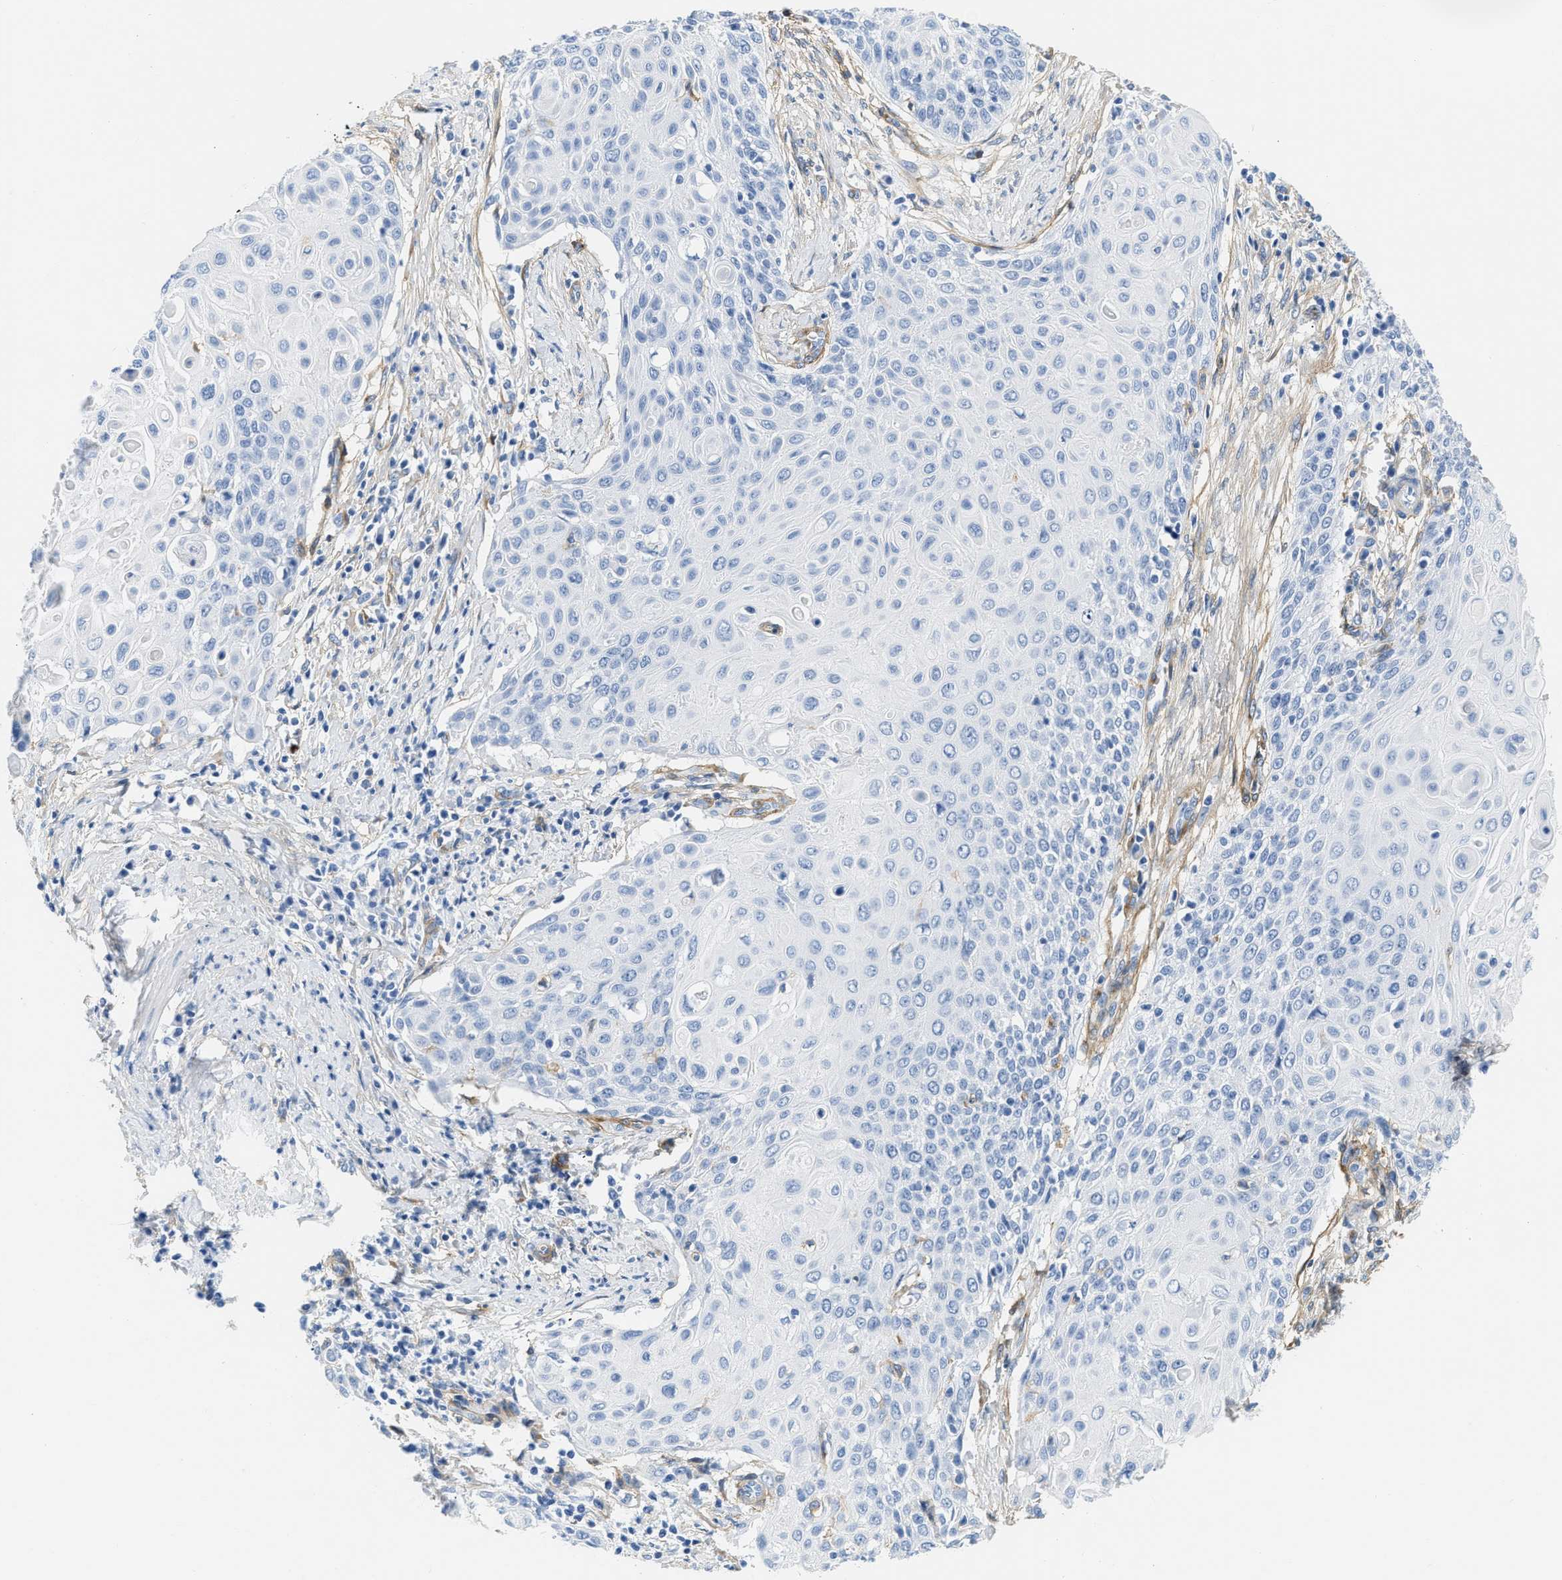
{"staining": {"intensity": "negative", "quantity": "none", "location": "none"}, "tissue": "cervical cancer", "cell_type": "Tumor cells", "image_type": "cancer", "snomed": [{"axis": "morphology", "description": "Squamous cell carcinoma, NOS"}, {"axis": "topography", "description": "Cervix"}], "caption": "Immunohistochemistry (IHC) micrograph of cervical squamous cell carcinoma stained for a protein (brown), which demonstrates no staining in tumor cells. (DAB immunohistochemistry with hematoxylin counter stain).", "gene": "PDGFRB", "patient": {"sex": "female", "age": 39}}